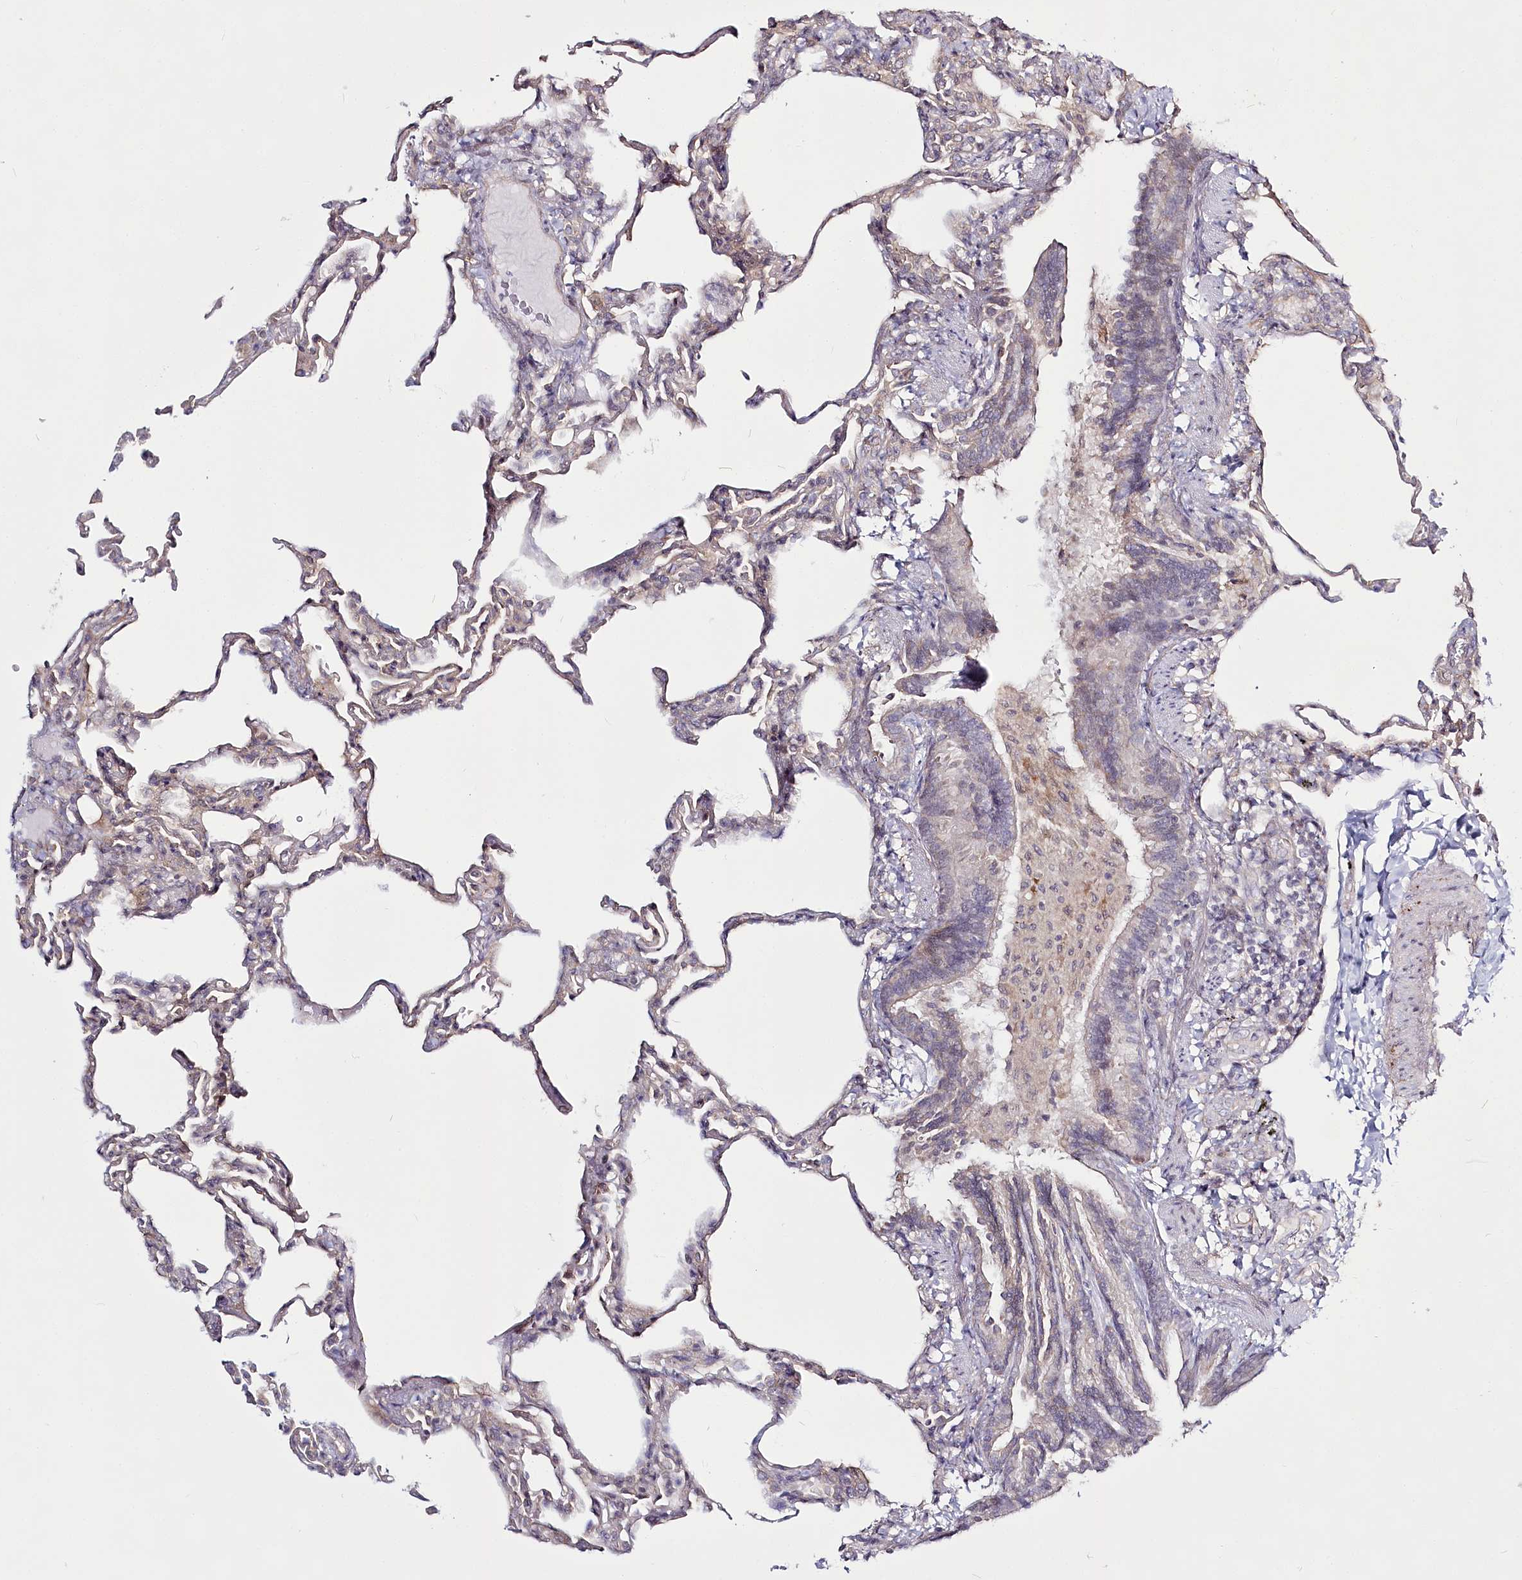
{"staining": {"intensity": "negative", "quantity": "none", "location": "none"}, "tissue": "lung", "cell_type": "Alveolar cells", "image_type": "normal", "snomed": [{"axis": "morphology", "description": "Normal tissue, NOS"}, {"axis": "topography", "description": "Lung"}], "caption": "A histopathology image of human lung is negative for staining in alveolar cells.", "gene": "SPINK13", "patient": {"sex": "male", "age": 20}}